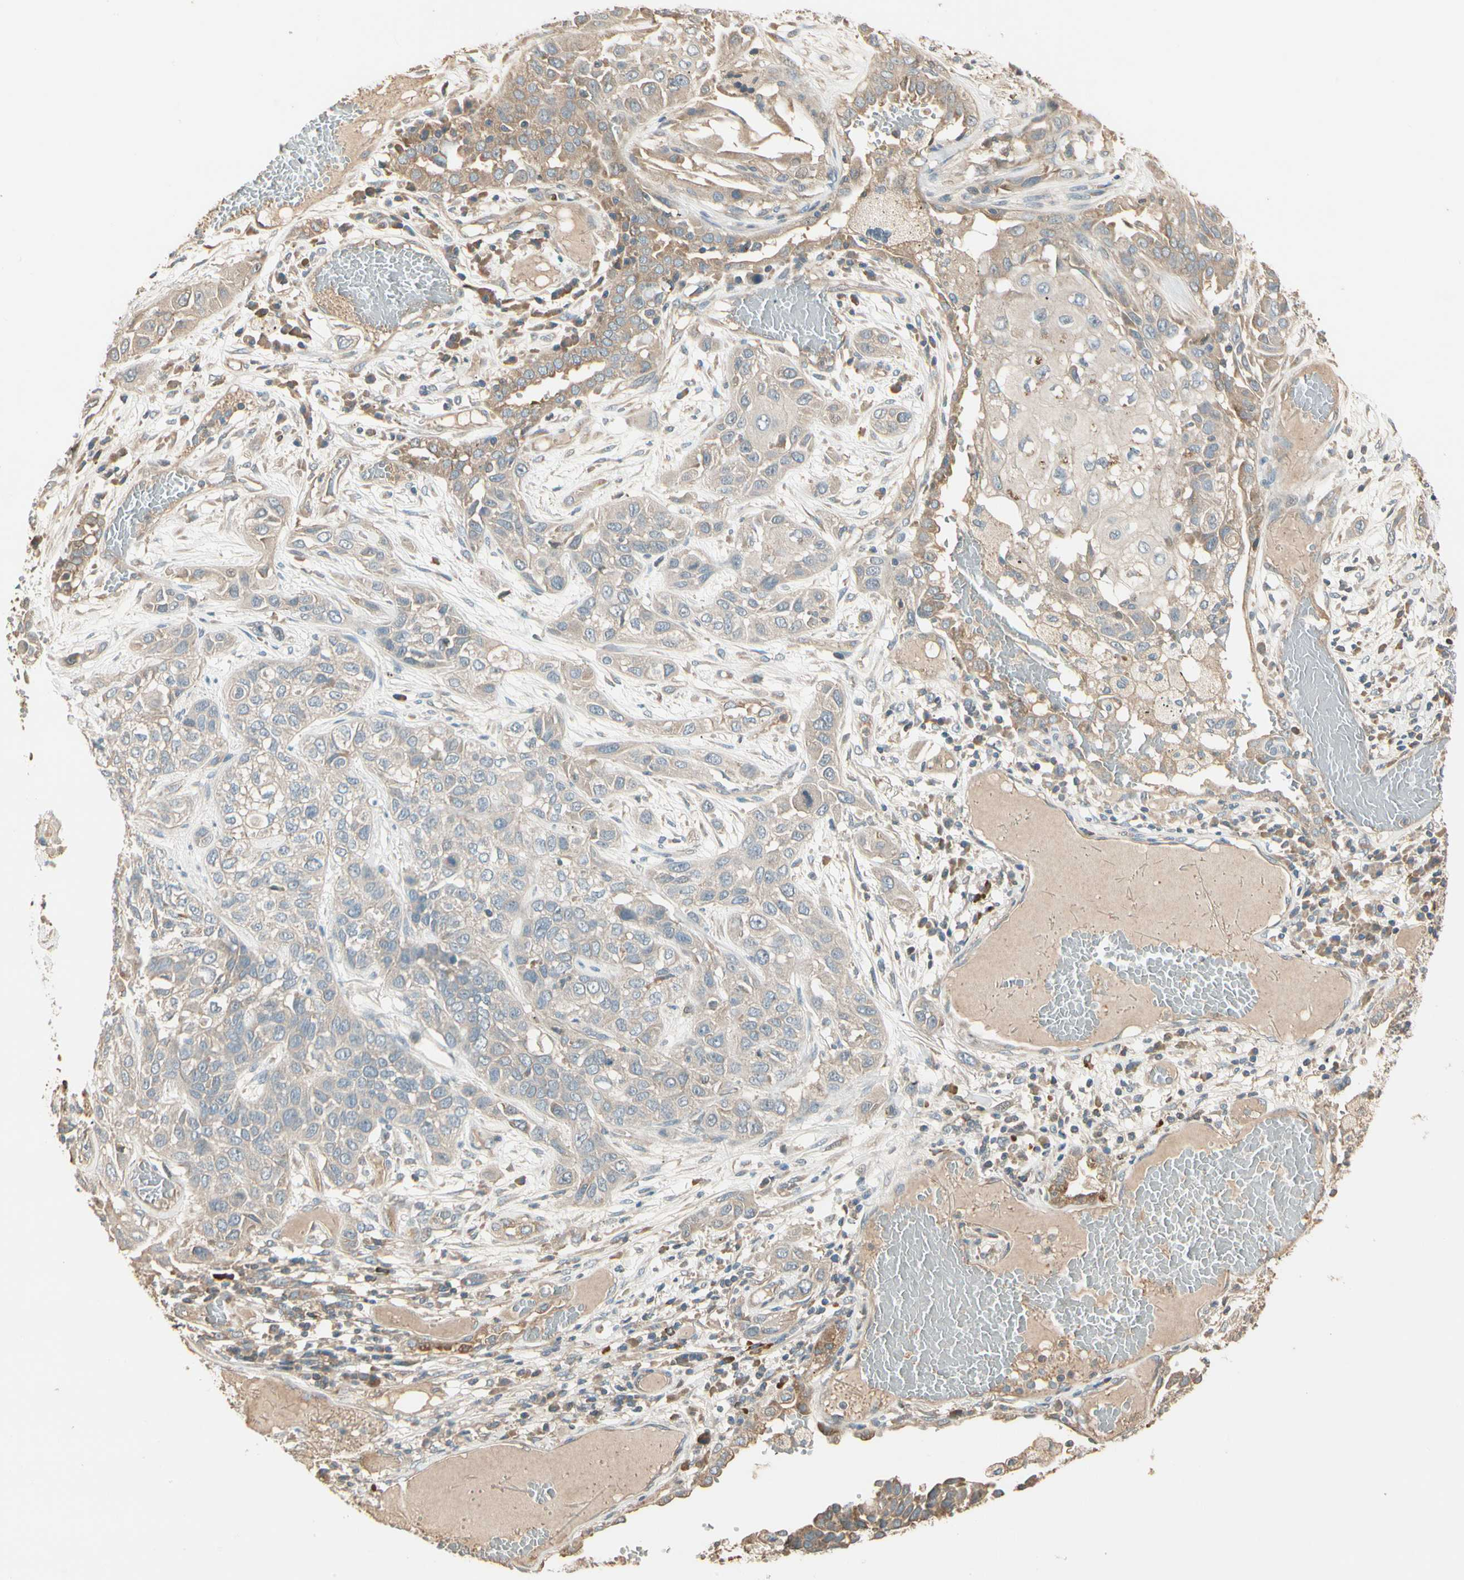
{"staining": {"intensity": "weak", "quantity": "25%-75%", "location": "cytoplasmic/membranous"}, "tissue": "lung cancer", "cell_type": "Tumor cells", "image_type": "cancer", "snomed": [{"axis": "morphology", "description": "Squamous cell carcinoma, NOS"}, {"axis": "topography", "description": "Lung"}], "caption": "A high-resolution micrograph shows IHC staining of lung cancer (squamous cell carcinoma), which displays weak cytoplasmic/membranous expression in approximately 25%-75% of tumor cells.", "gene": "TNFRSF21", "patient": {"sex": "male", "age": 71}}